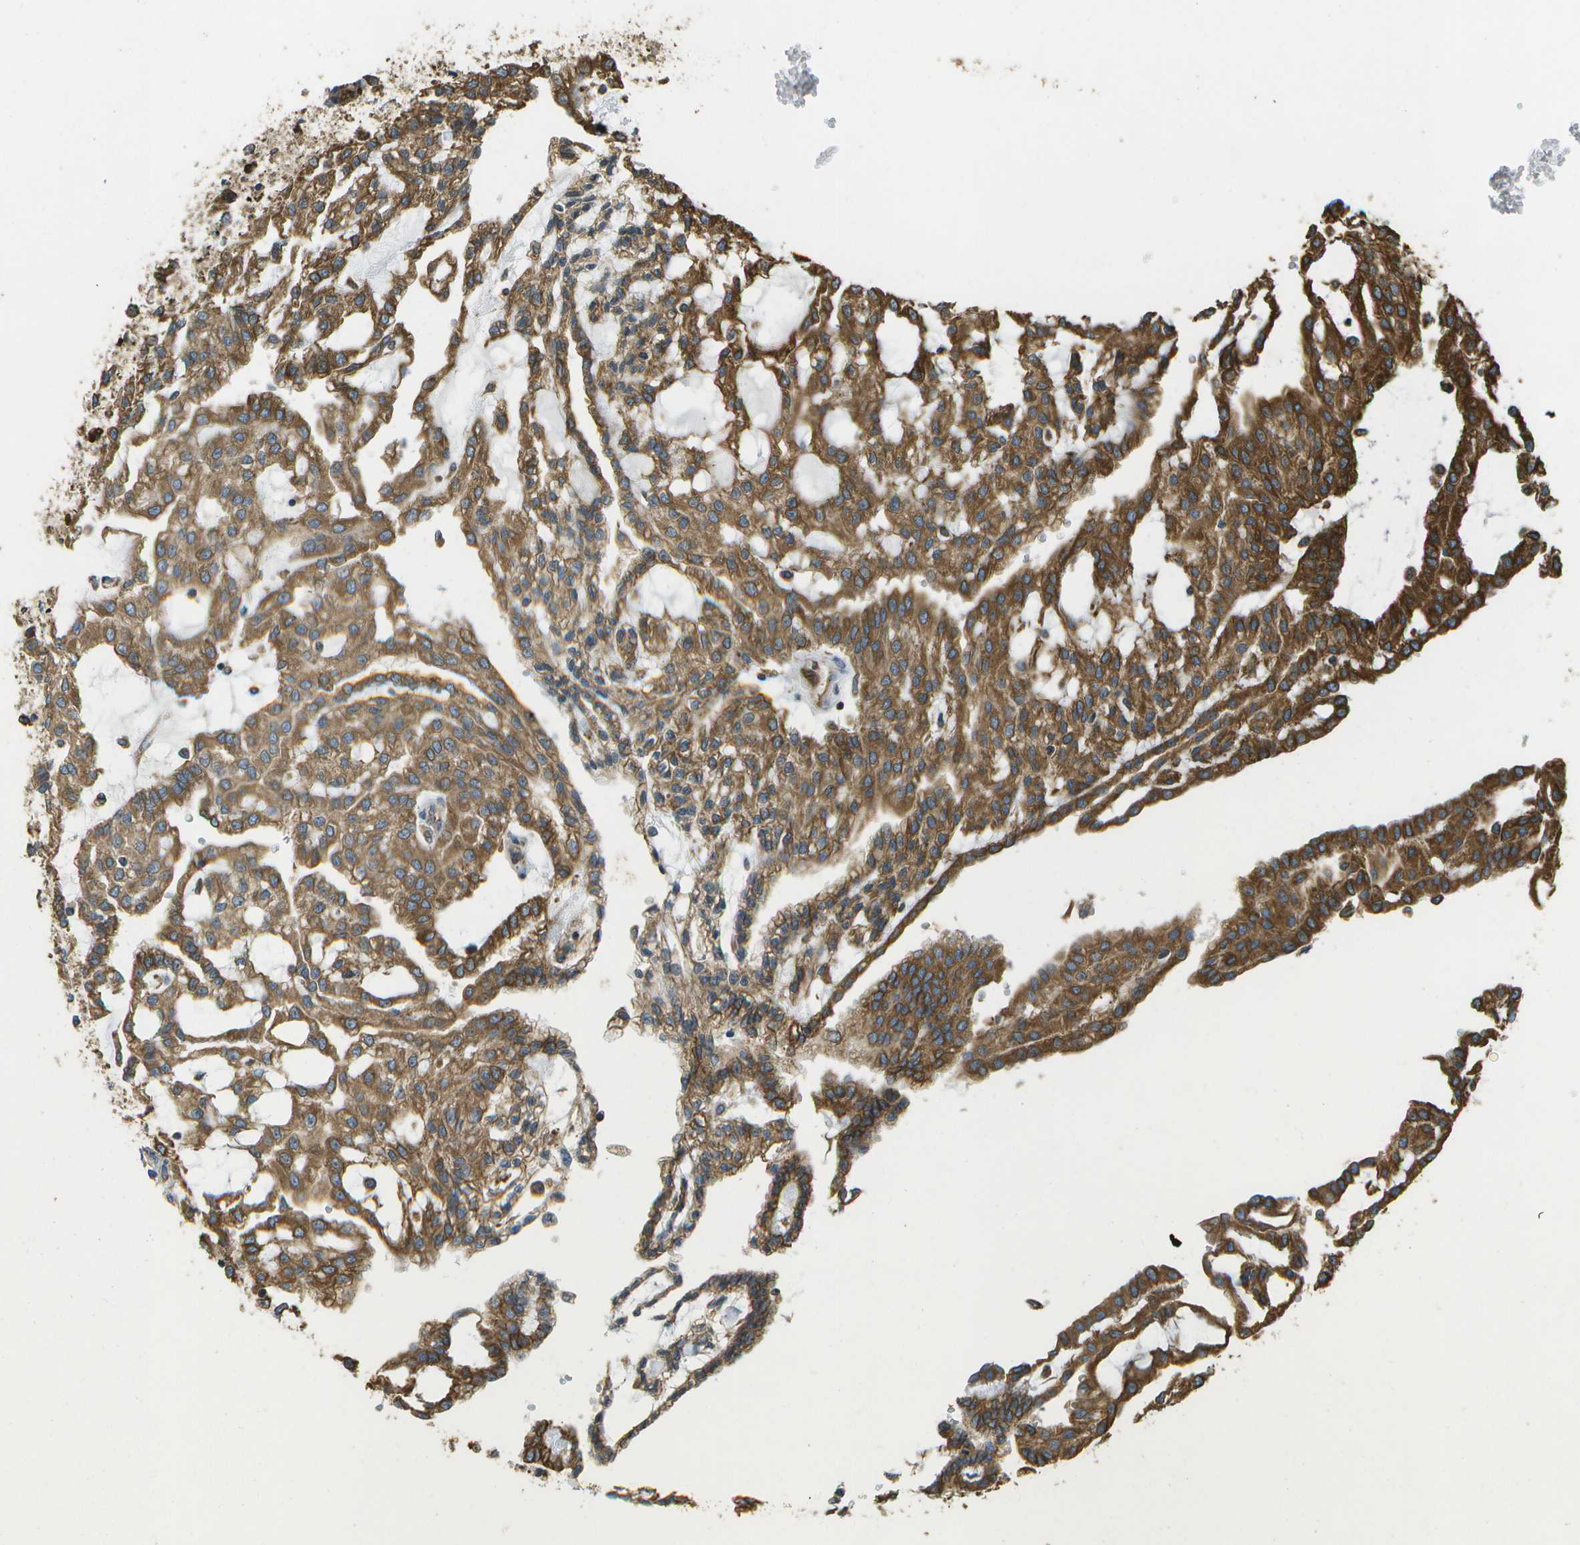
{"staining": {"intensity": "strong", "quantity": ">75%", "location": "cytoplasmic/membranous"}, "tissue": "renal cancer", "cell_type": "Tumor cells", "image_type": "cancer", "snomed": [{"axis": "morphology", "description": "Adenocarcinoma, NOS"}, {"axis": "topography", "description": "Kidney"}], "caption": "Tumor cells reveal high levels of strong cytoplasmic/membranous staining in approximately >75% of cells in renal cancer.", "gene": "PDIA4", "patient": {"sex": "male", "age": 63}}